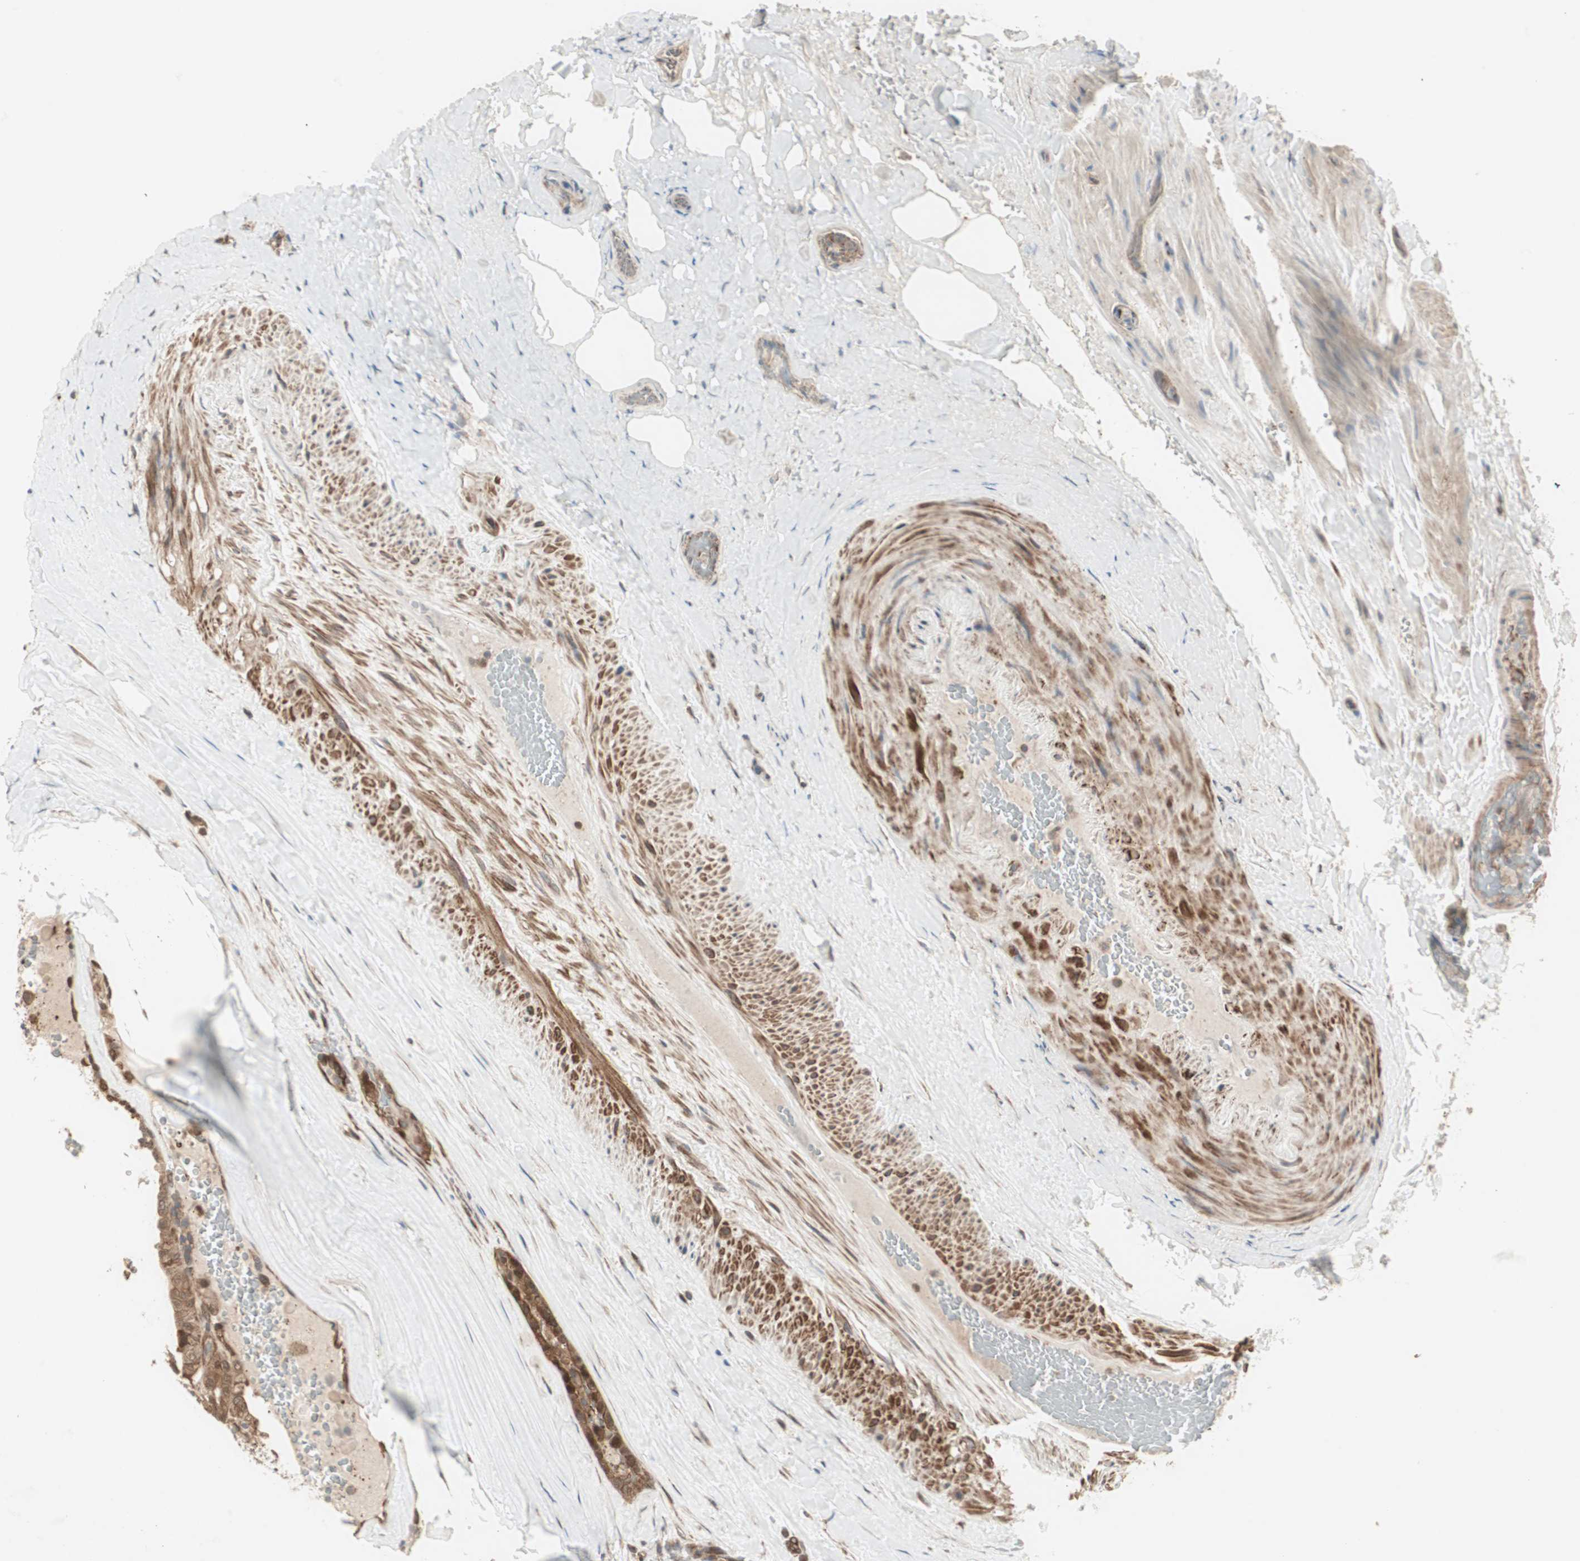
{"staining": {"intensity": "weak", "quantity": ">75%", "location": "cytoplasmic/membranous,nuclear"}, "tissue": "thyroid cancer", "cell_type": "Tumor cells", "image_type": "cancer", "snomed": [{"axis": "morphology", "description": "Papillary adenocarcinoma, NOS"}, {"axis": "topography", "description": "Thyroid gland"}], "caption": "Immunohistochemical staining of thyroid cancer exhibits weak cytoplasmic/membranous and nuclear protein positivity in approximately >75% of tumor cells. (DAB IHC, brown staining for protein, blue staining for nuclei).", "gene": "PFDN1", "patient": {"sex": "male", "age": 77}}